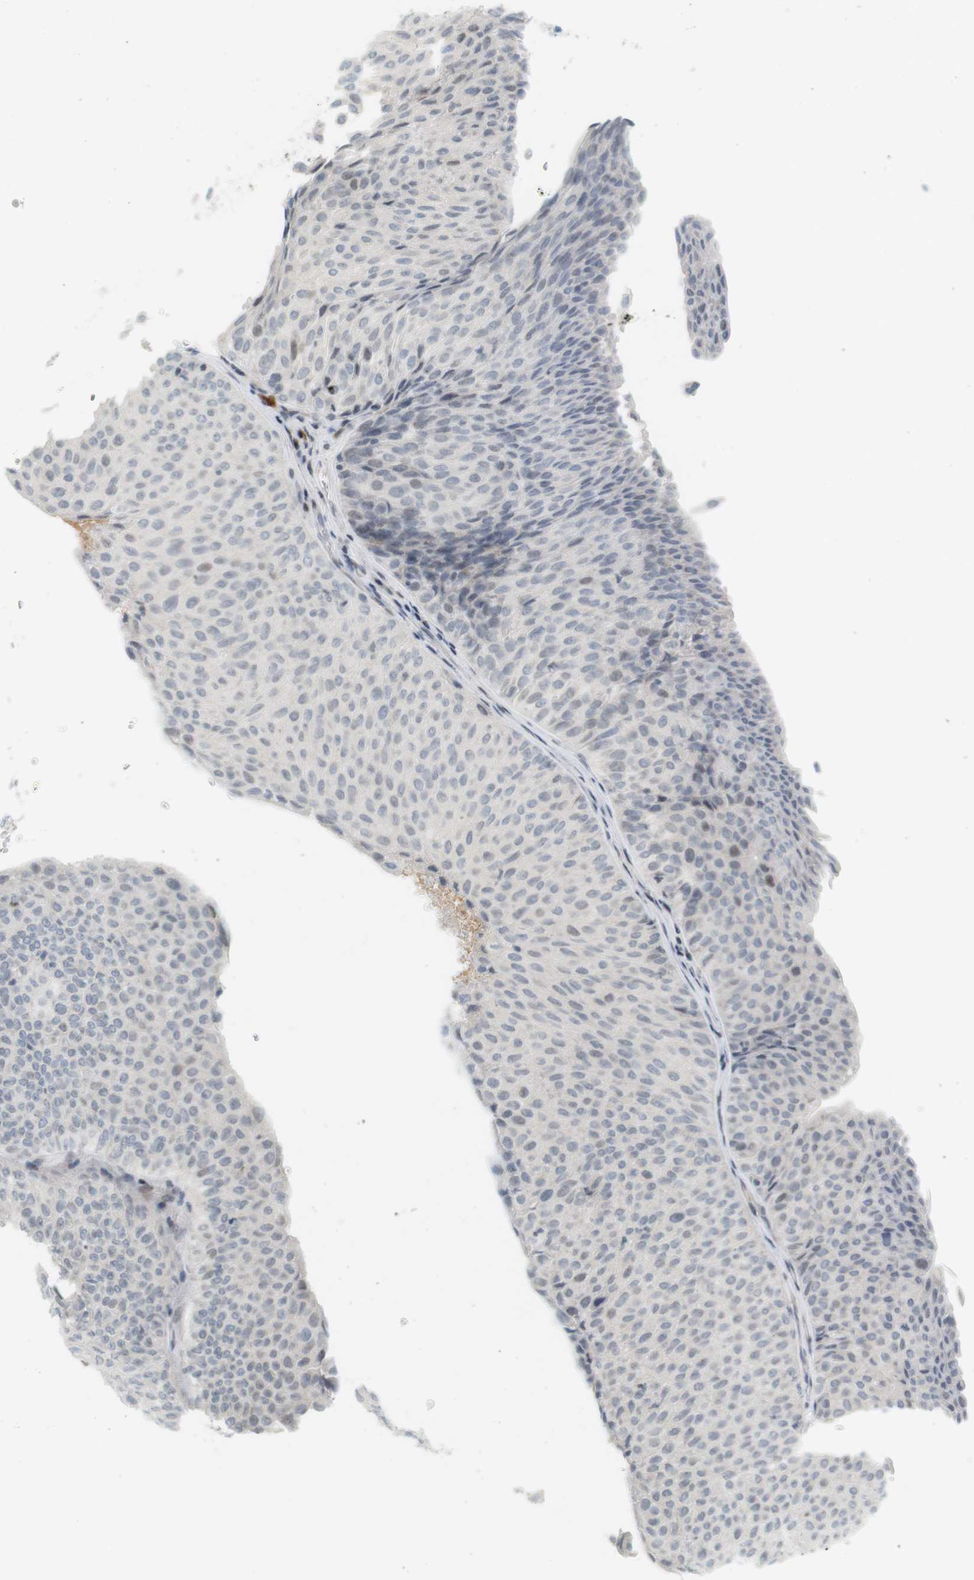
{"staining": {"intensity": "weak", "quantity": "<25%", "location": "nuclear"}, "tissue": "urothelial cancer", "cell_type": "Tumor cells", "image_type": "cancer", "snomed": [{"axis": "morphology", "description": "Urothelial carcinoma, Low grade"}, {"axis": "topography", "description": "Urinary bladder"}], "caption": "An immunohistochemistry (IHC) image of urothelial carcinoma (low-grade) is shown. There is no staining in tumor cells of urothelial carcinoma (low-grade). (Brightfield microscopy of DAB (3,3'-diaminobenzidine) IHC at high magnification).", "gene": "DMC1", "patient": {"sex": "male", "age": 78}}